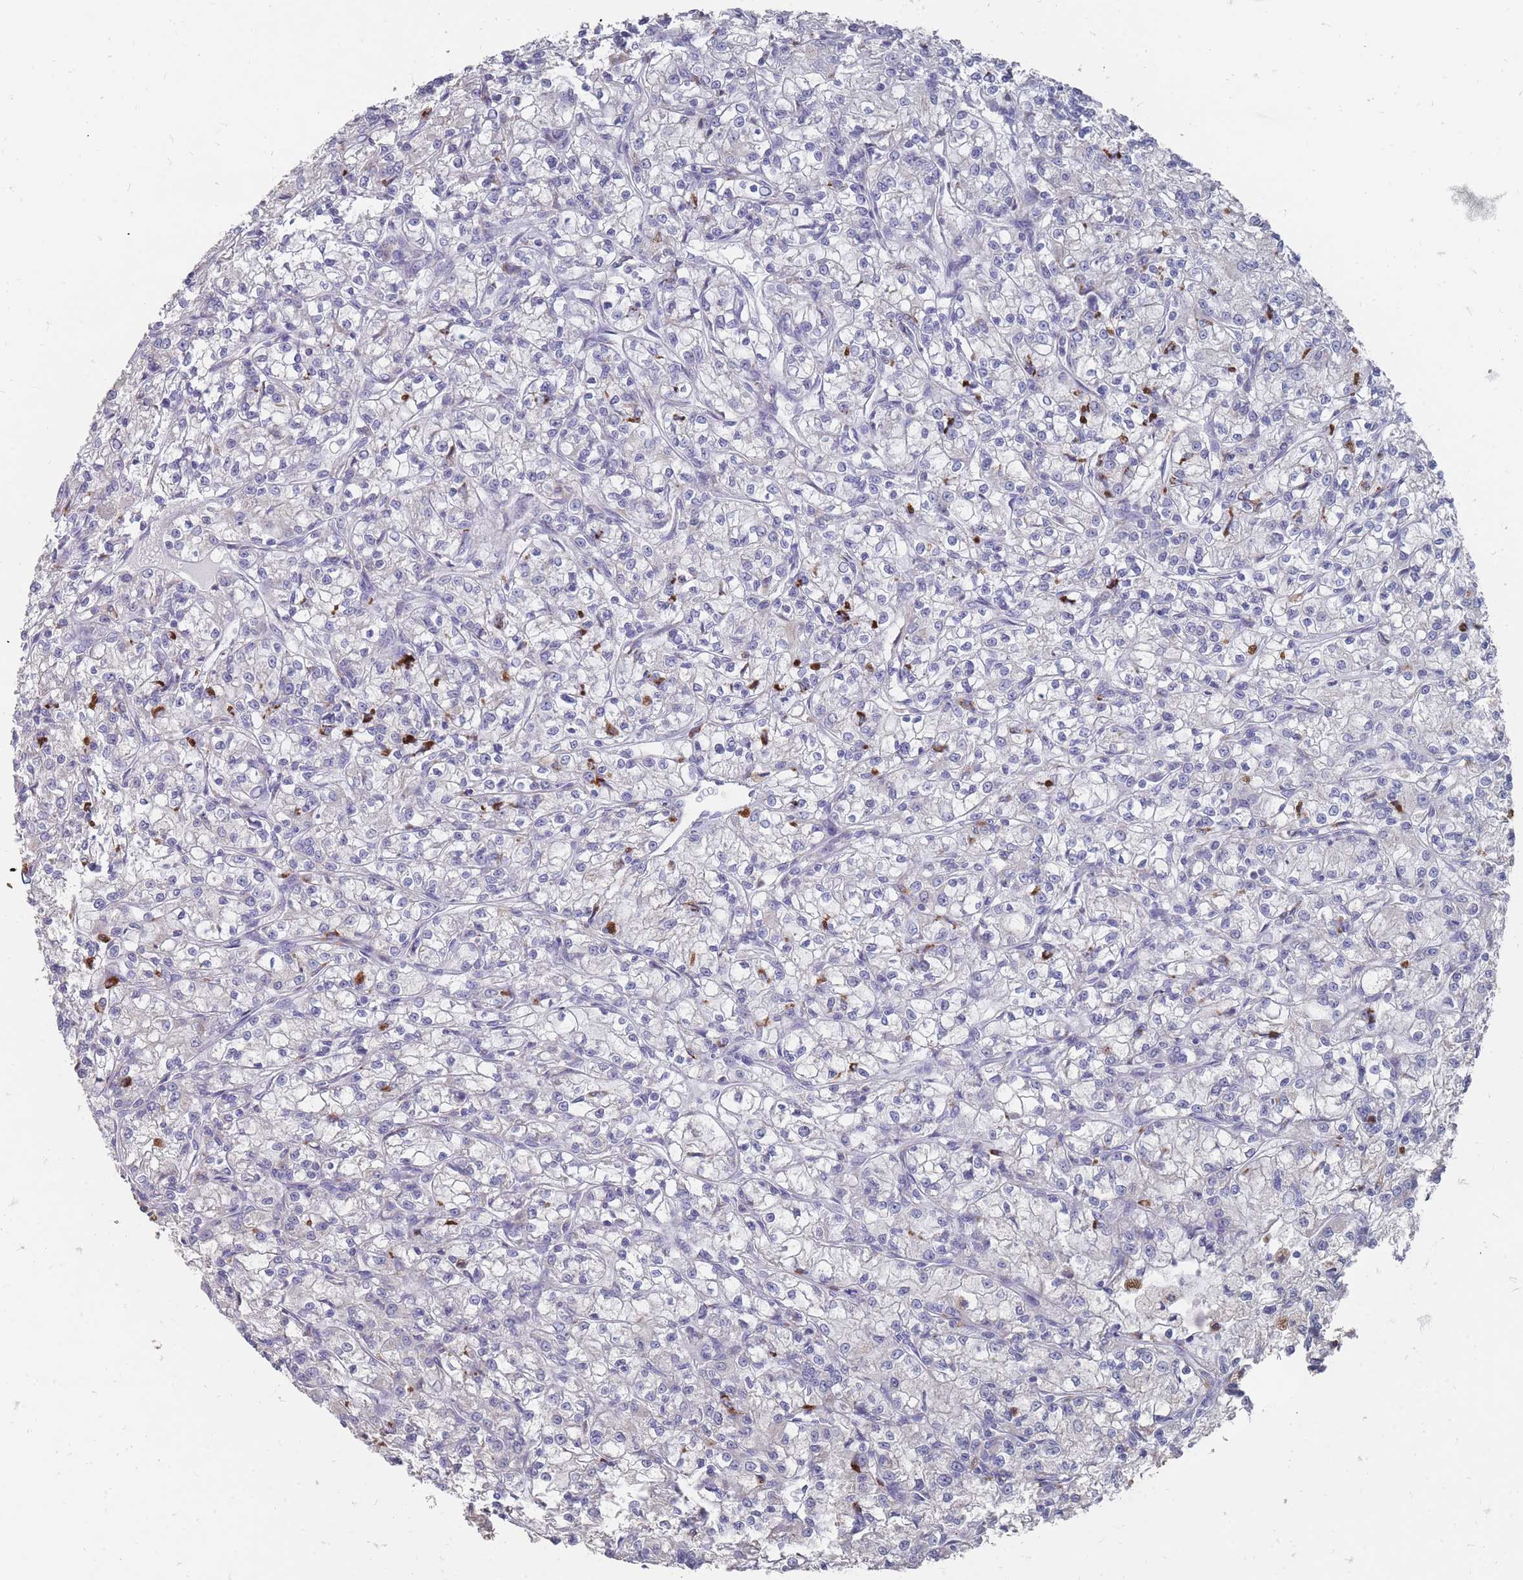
{"staining": {"intensity": "negative", "quantity": "none", "location": "none"}, "tissue": "renal cancer", "cell_type": "Tumor cells", "image_type": "cancer", "snomed": [{"axis": "morphology", "description": "Adenocarcinoma, NOS"}, {"axis": "topography", "description": "Kidney"}], "caption": "A micrograph of adenocarcinoma (renal) stained for a protein displays no brown staining in tumor cells.", "gene": "OTULINL", "patient": {"sex": "female", "age": 59}}